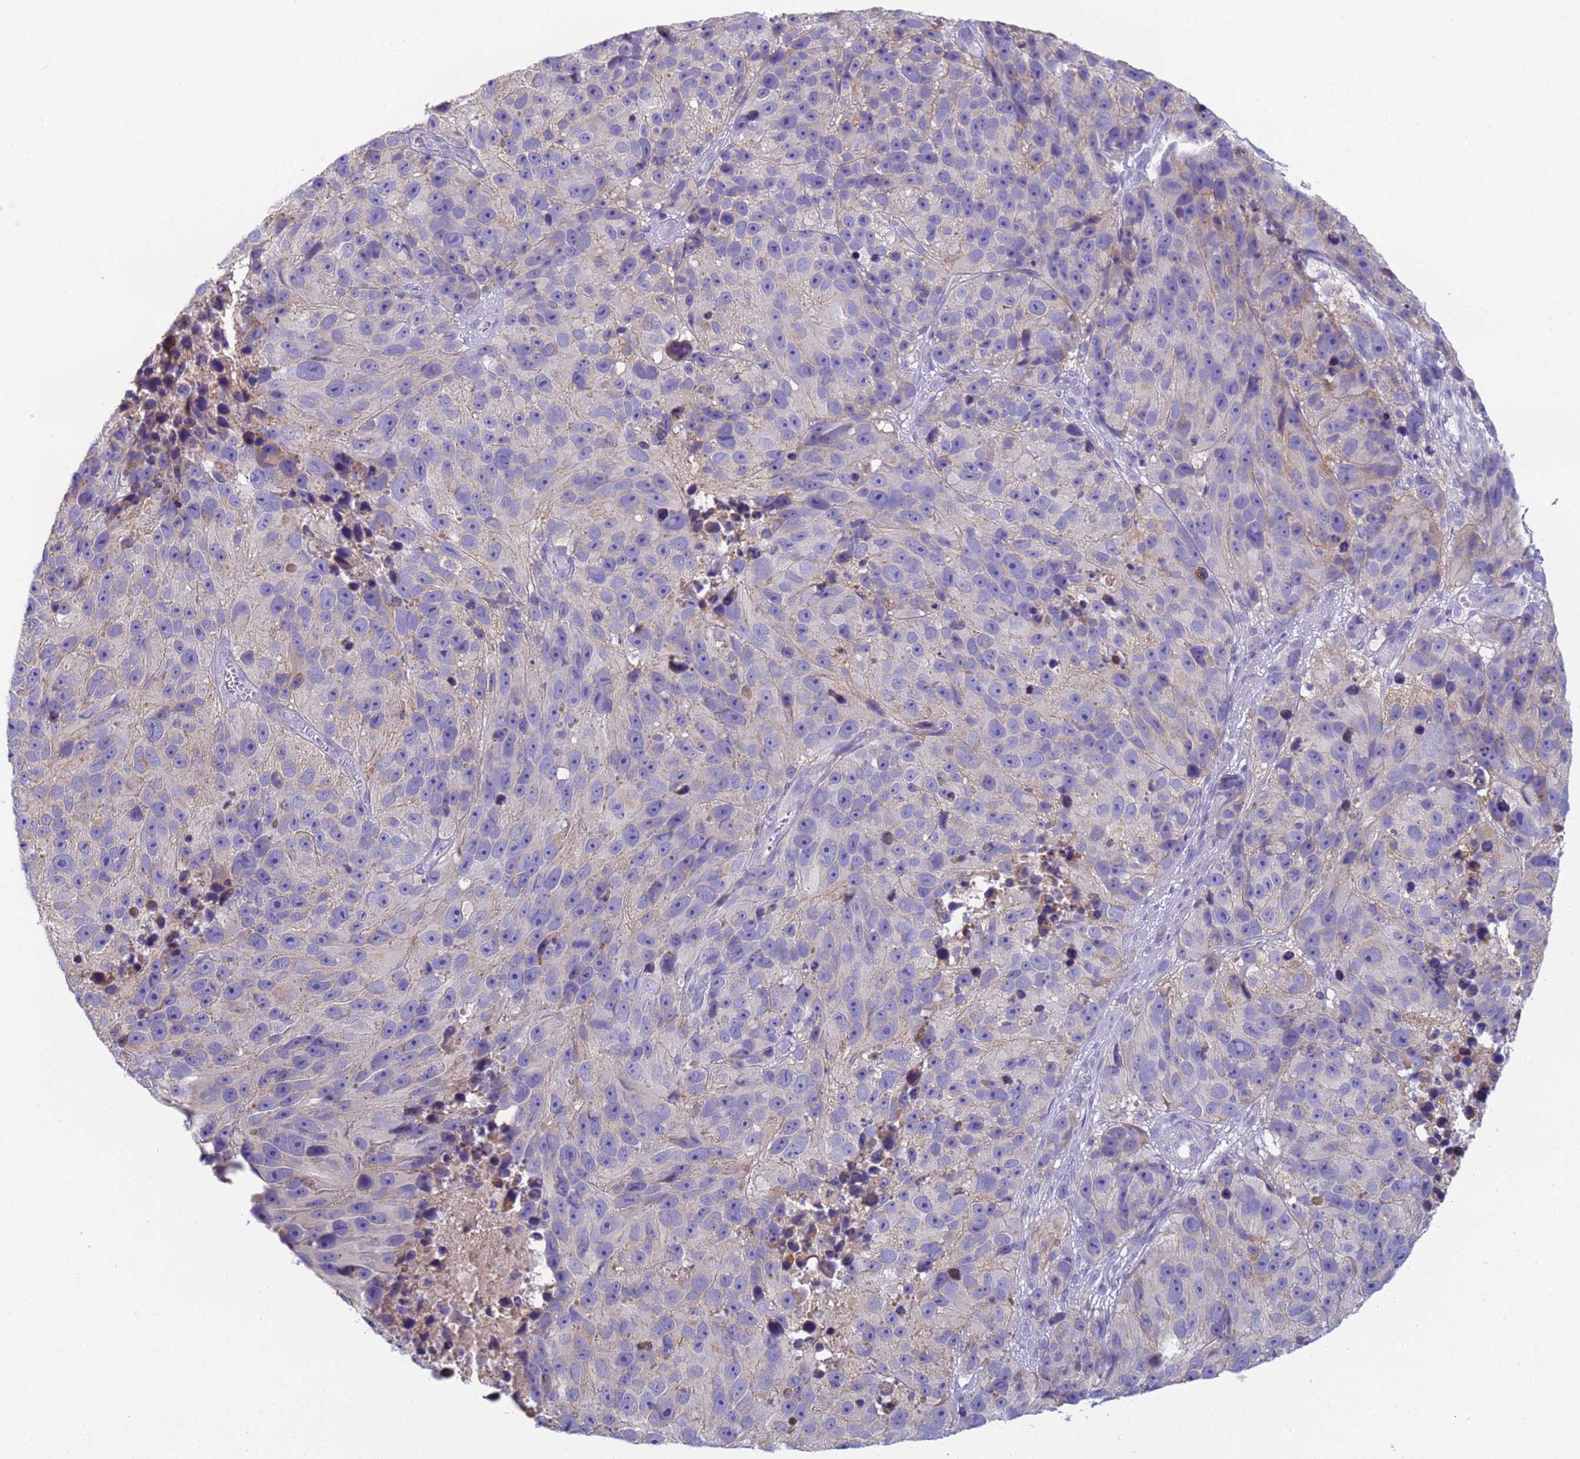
{"staining": {"intensity": "negative", "quantity": "none", "location": "none"}, "tissue": "melanoma", "cell_type": "Tumor cells", "image_type": "cancer", "snomed": [{"axis": "morphology", "description": "Malignant melanoma, NOS"}, {"axis": "topography", "description": "Skin"}], "caption": "IHC of human melanoma reveals no expression in tumor cells.", "gene": "CR1", "patient": {"sex": "male", "age": 84}}